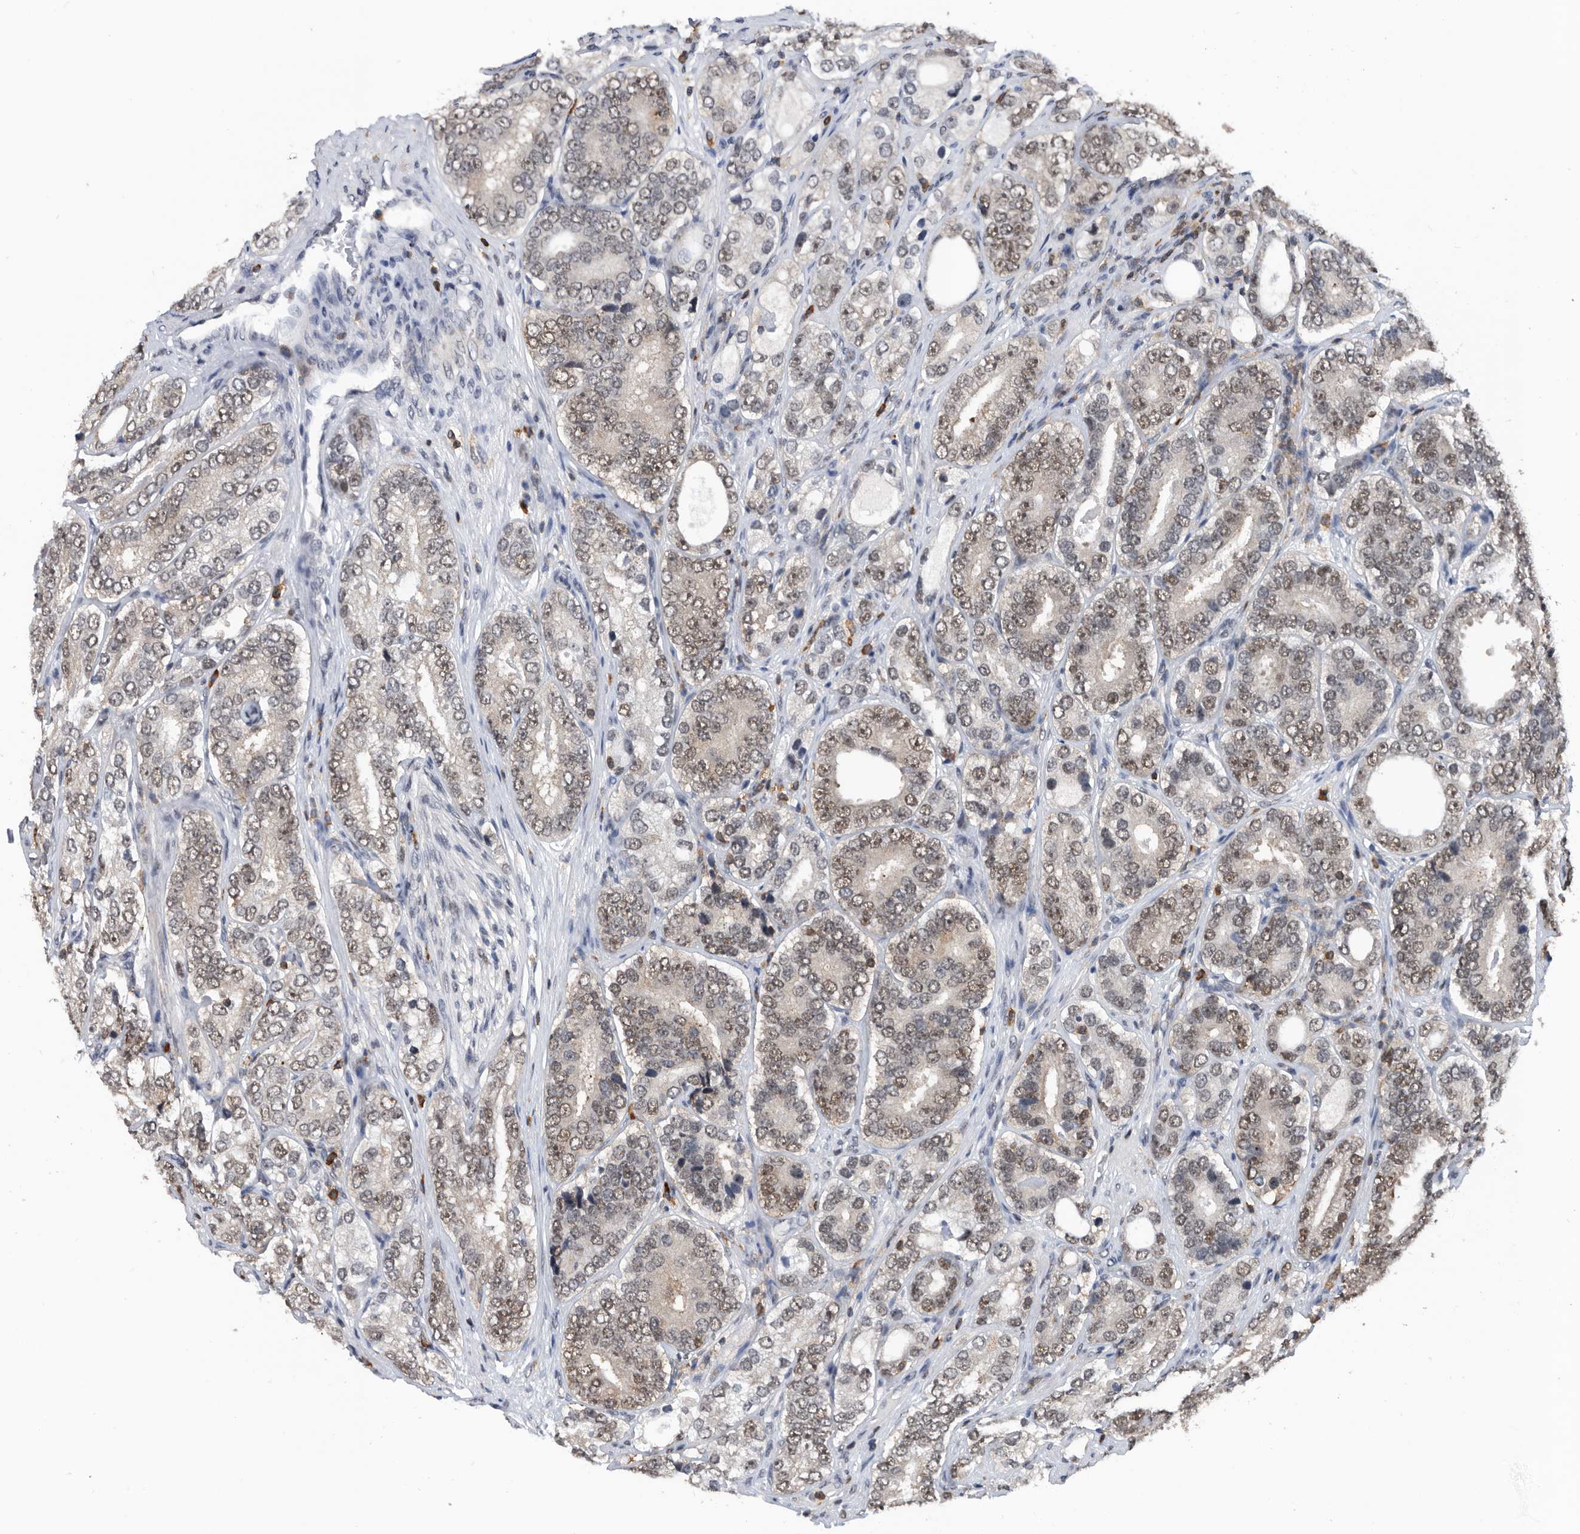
{"staining": {"intensity": "moderate", "quantity": ">75%", "location": "nuclear"}, "tissue": "prostate cancer", "cell_type": "Tumor cells", "image_type": "cancer", "snomed": [{"axis": "morphology", "description": "Adenocarcinoma, High grade"}, {"axis": "topography", "description": "Prostate"}], "caption": "A micrograph showing moderate nuclear expression in about >75% of tumor cells in high-grade adenocarcinoma (prostate), as visualized by brown immunohistochemical staining.", "gene": "ZNF260", "patient": {"sex": "male", "age": 56}}